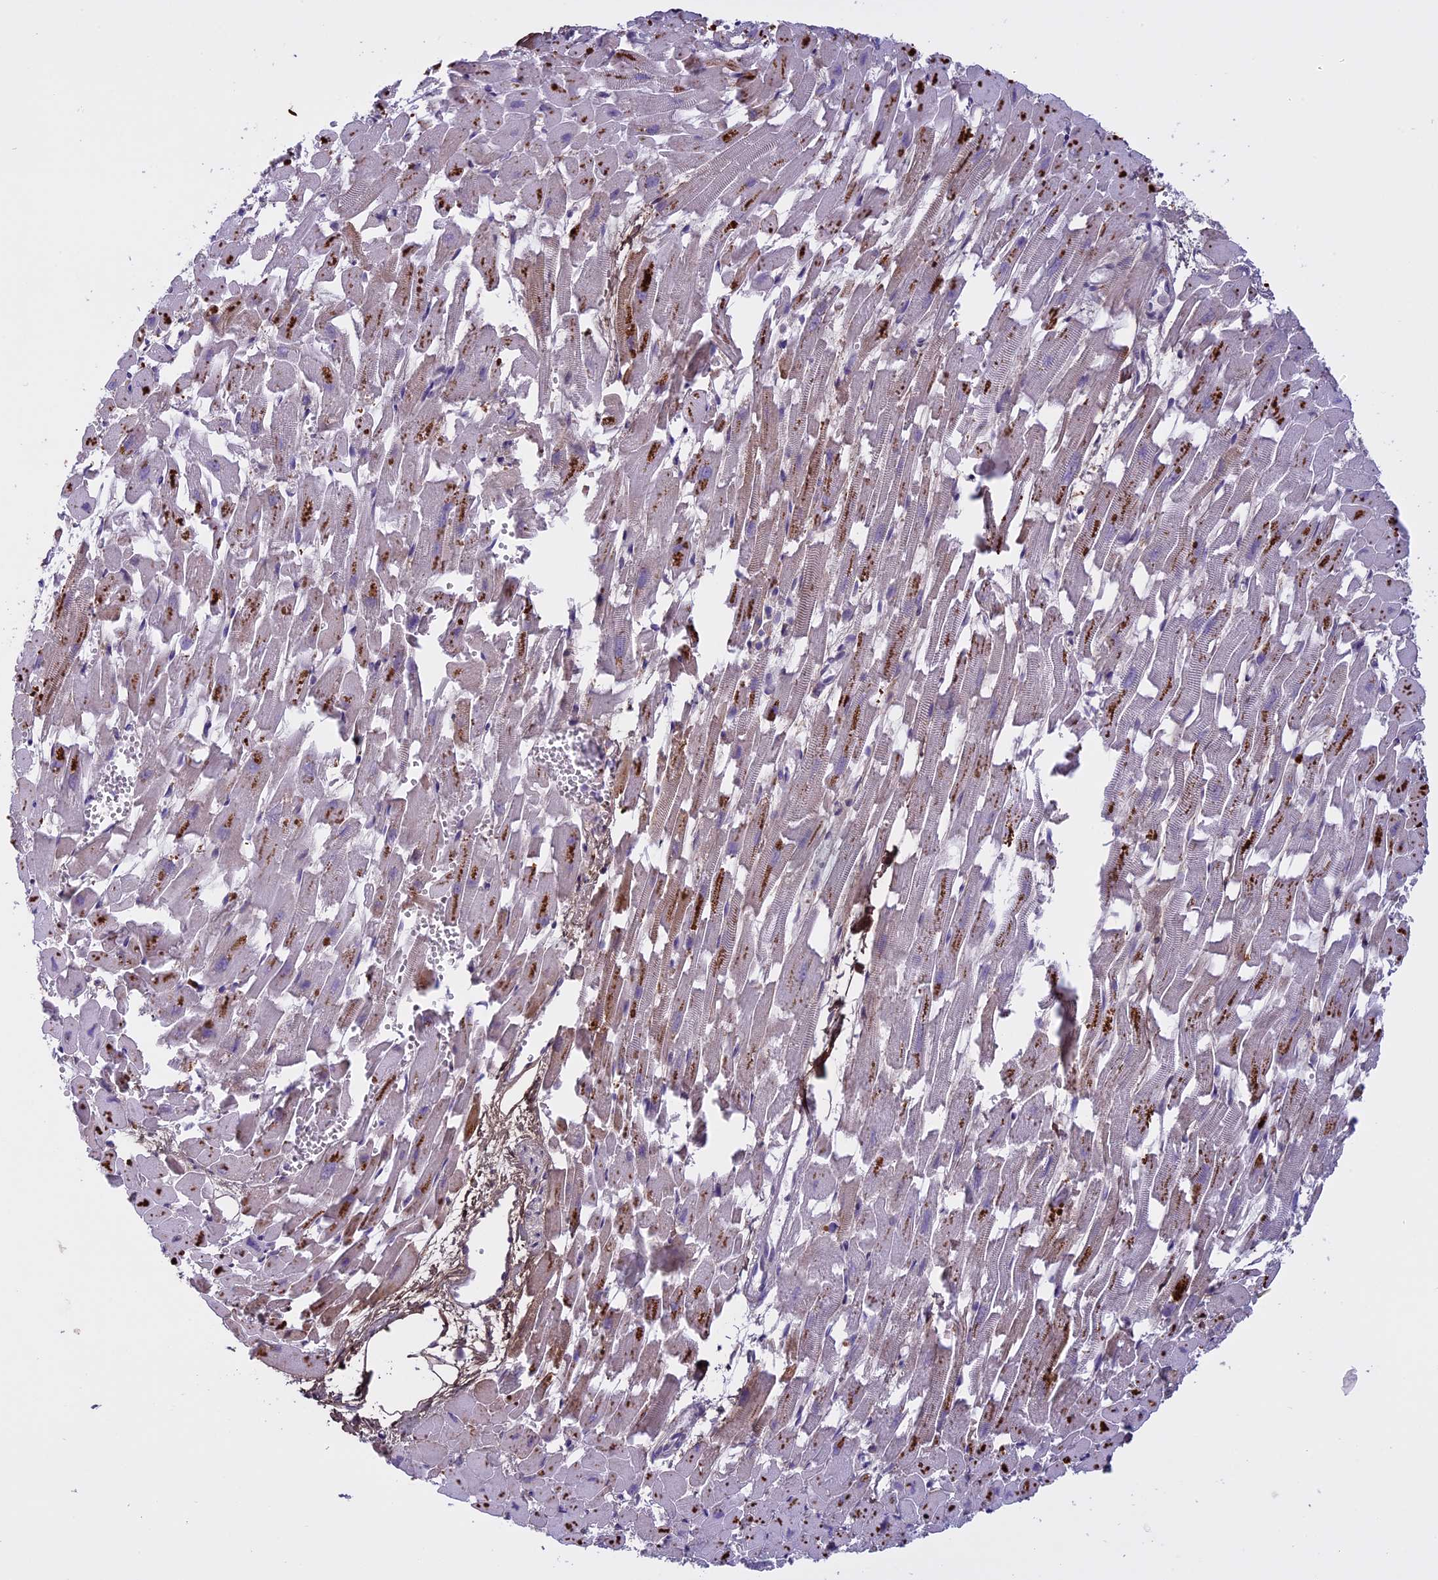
{"staining": {"intensity": "negative", "quantity": "none", "location": "none"}, "tissue": "heart muscle", "cell_type": "Cardiomyocytes", "image_type": "normal", "snomed": [{"axis": "morphology", "description": "Normal tissue, NOS"}, {"axis": "topography", "description": "Heart"}], "caption": "Immunohistochemical staining of unremarkable heart muscle shows no significant expression in cardiomyocytes. (Stains: DAB (3,3'-diaminobenzidine) immunohistochemistry (IHC) with hematoxylin counter stain, Microscopy: brightfield microscopy at high magnification).", "gene": "DCTN5", "patient": {"sex": "female", "age": 64}}